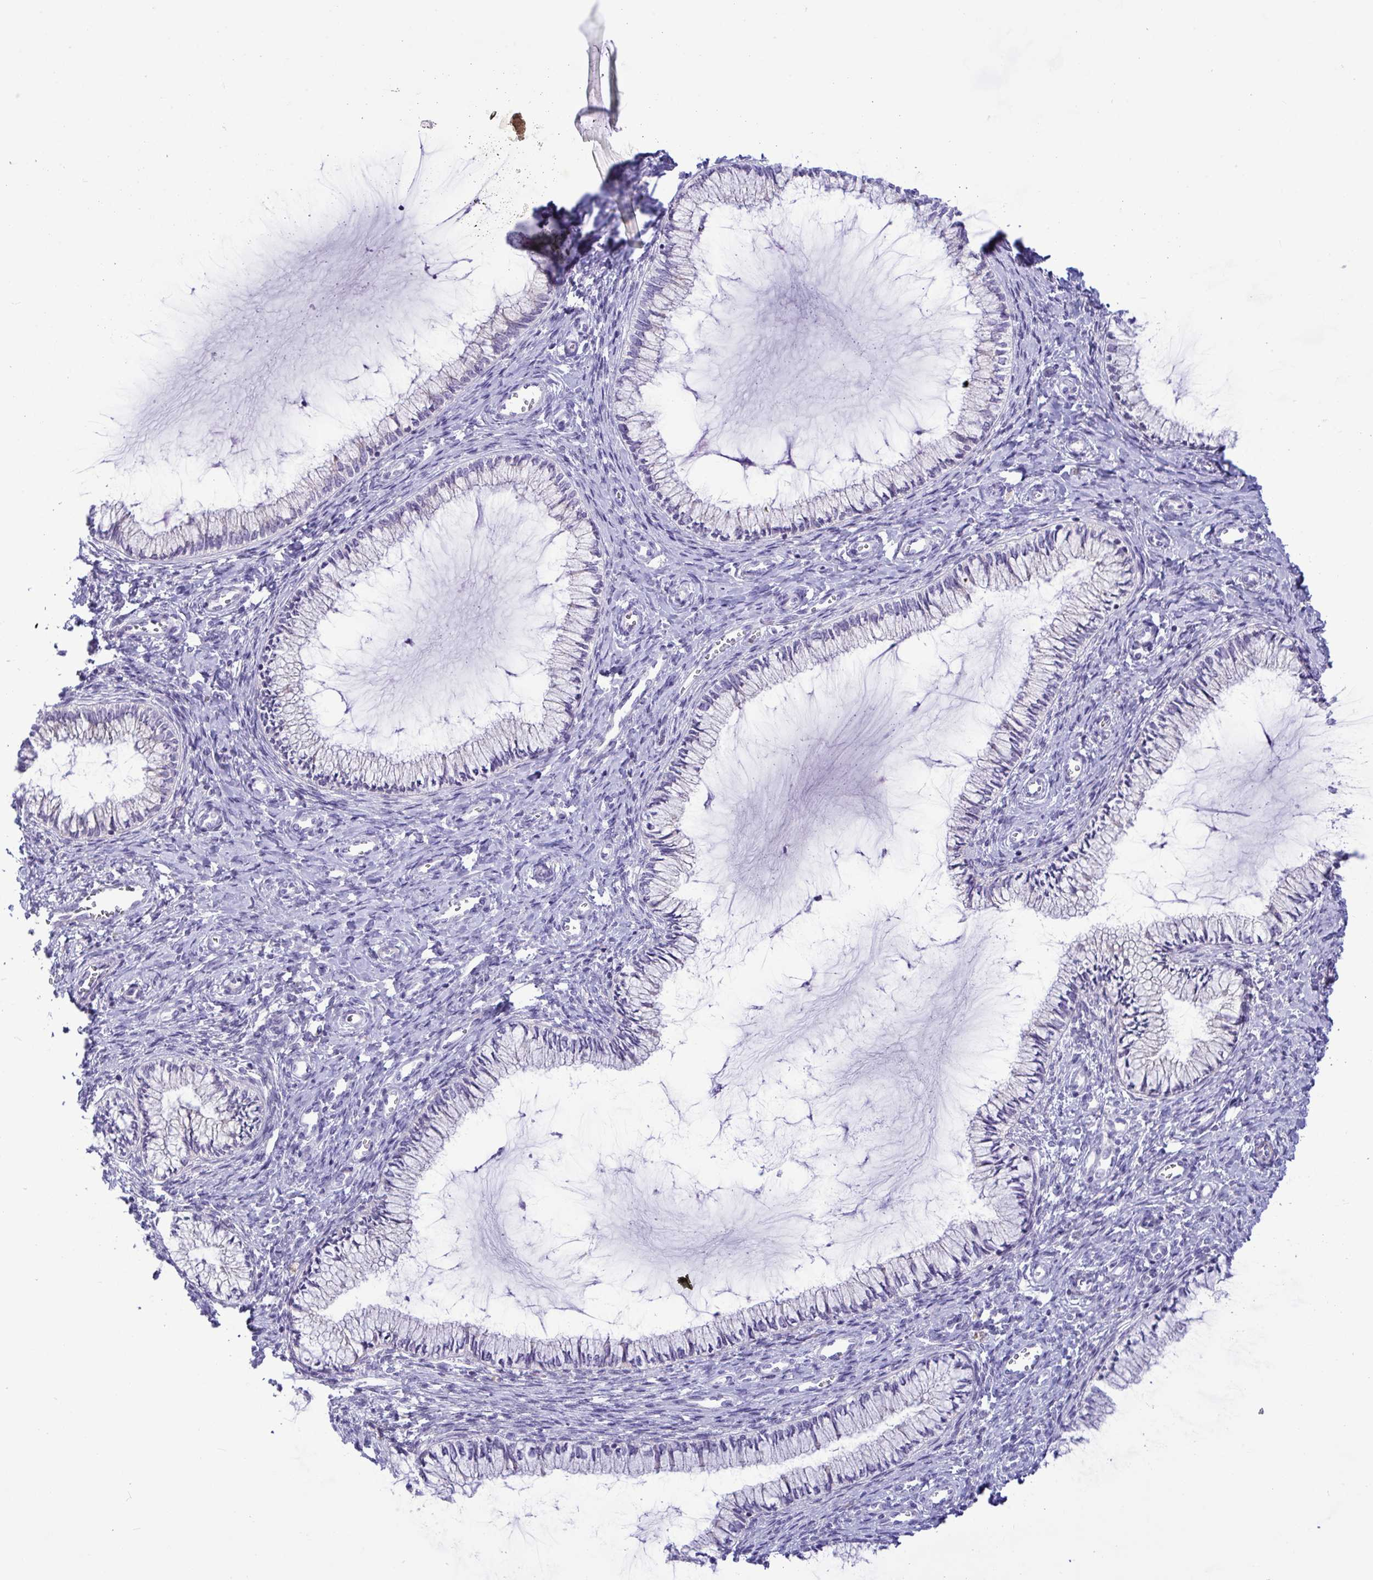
{"staining": {"intensity": "negative", "quantity": "none", "location": "none"}, "tissue": "cervix", "cell_type": "Glandular cells", "image_type": "normal", "snomed": [{"axis": "morphology", "description": "Normal tissue, NOS"}, {"axis": "topography", "description": "Cervix"}], "caption": "There is no significant staining in glandular cells of cervix. (Brightfield microscopy of DAB (3,3'-diaminobenzidine) IHC at high magnification).", "gene": "FAM86B1", "patient": {"sex": "female", "age": 24}}